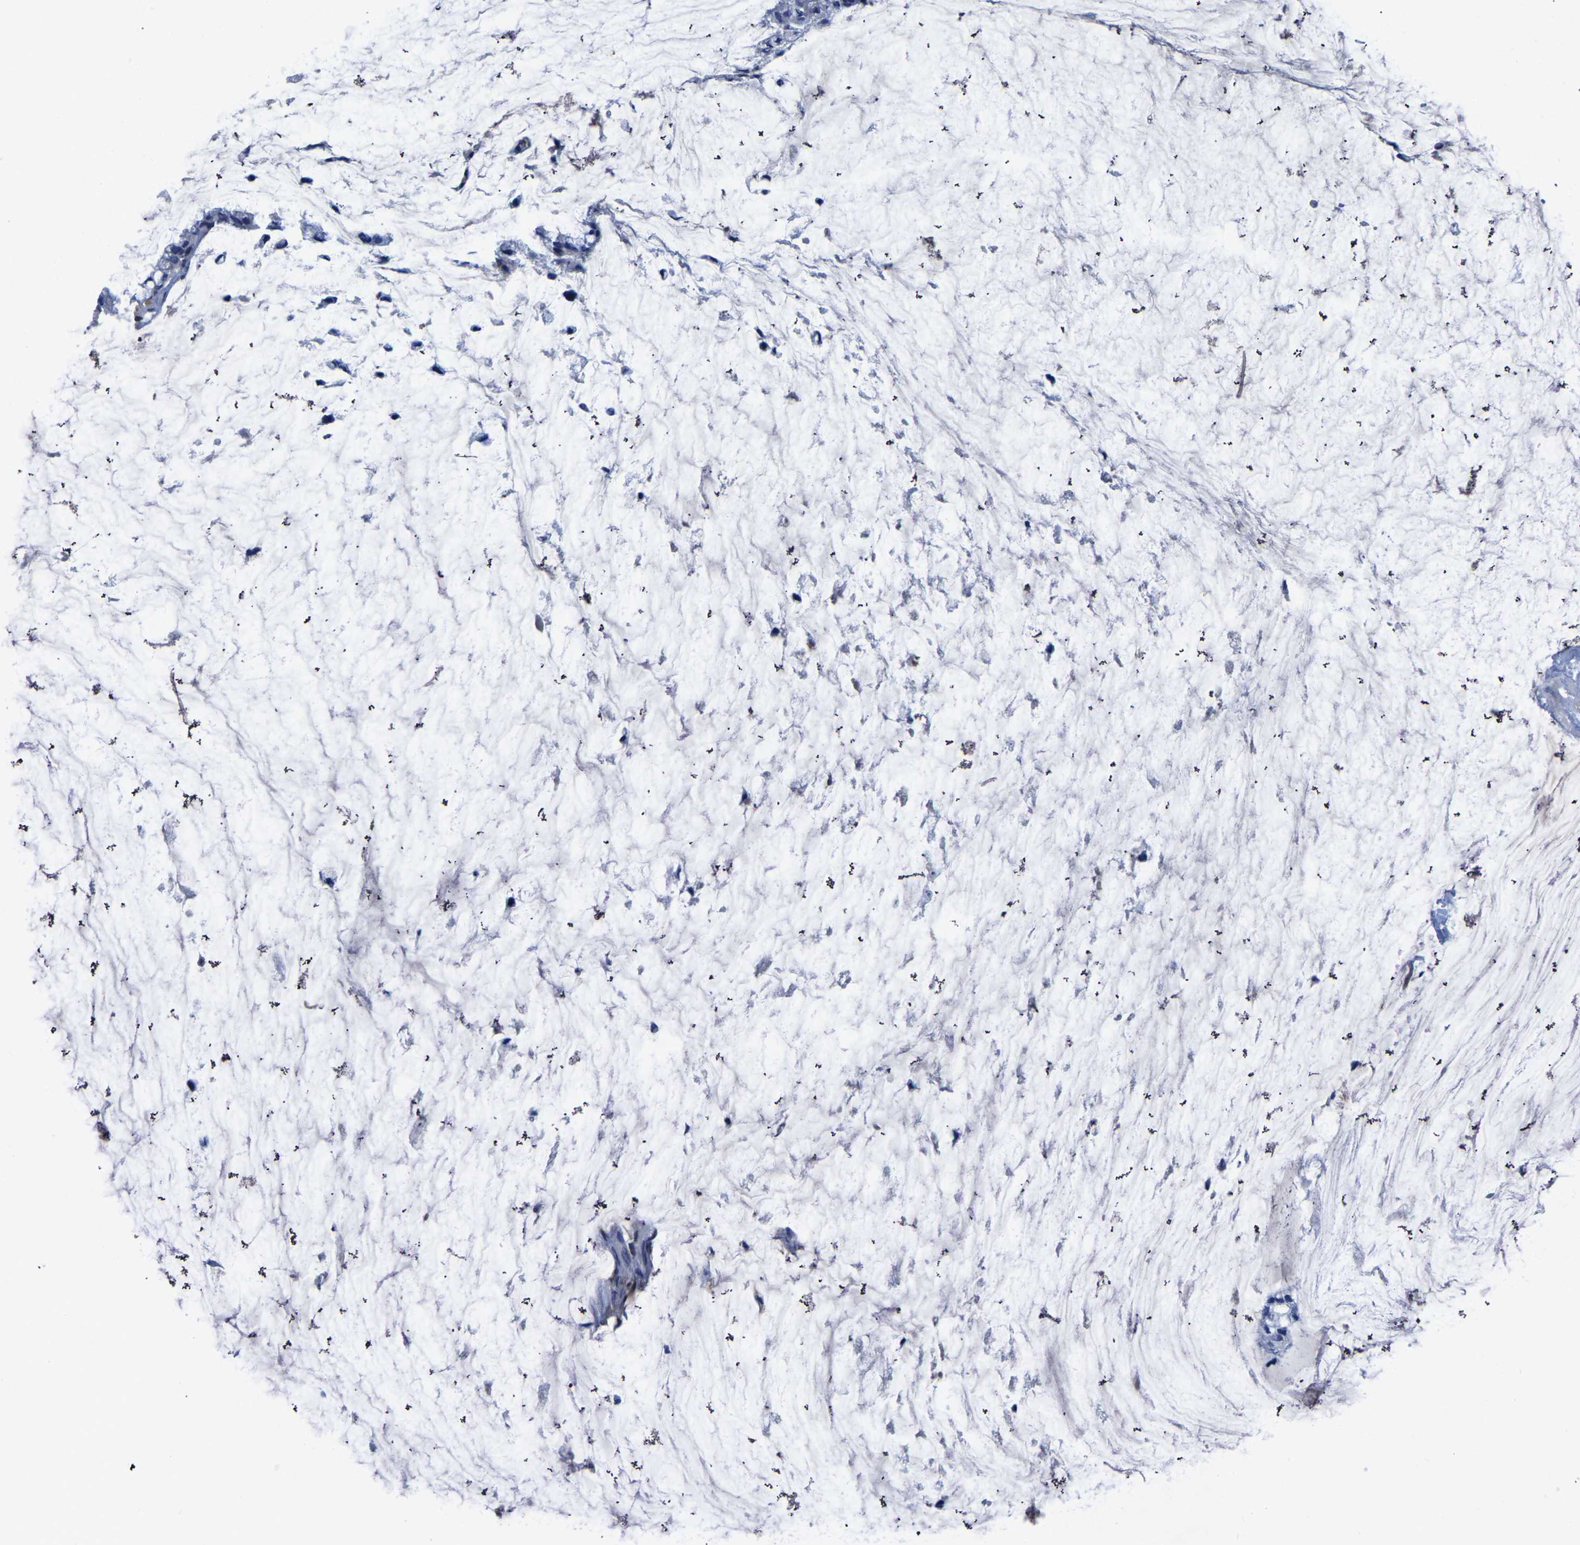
{"staining": {"intensity": "negative", "quantity": "none", "location": "none"}, "tissue": "ovarian cancer", "cell_type": "Tumor cells", "image_type": "cancer", "snomed": [{"axis": "morphology", "description": "Cystadenocarcinoma, mucinous, NOS"}, {"axis": "topography", "description": "Ovary"}], "caption": "Immunohistochemistry (IHC) of human ovarian cancer shows no expression in tumor cells.", "gene": "ATG2B", "patient": {"sex": "female", "age": 39}}